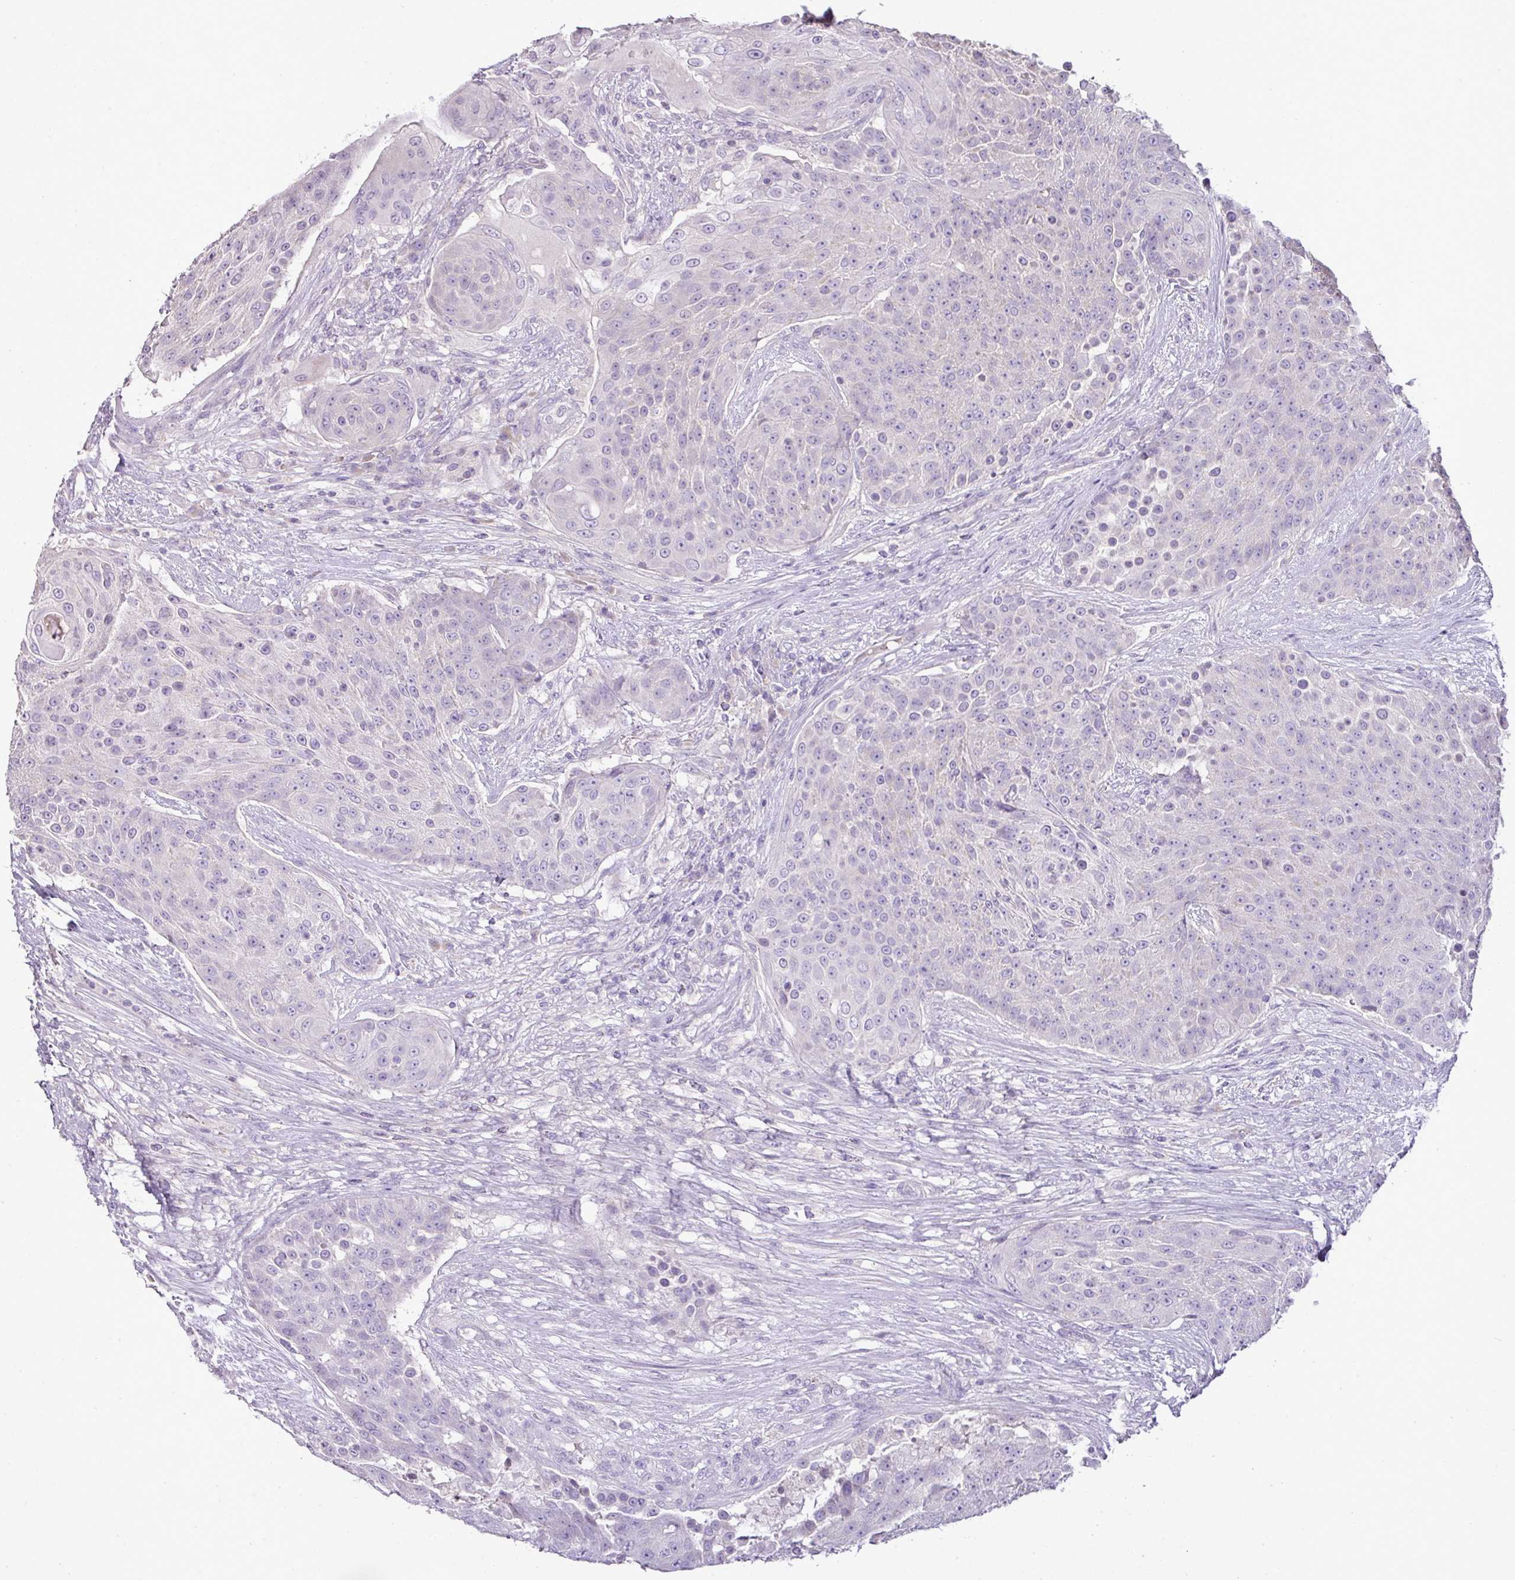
{"staining": {"intensity": "negative", "quantity": "none", "location": "none"}, "tissue": "urothelial cancer", "cell_type": "Tumor cells", "image_type": "cancer", "snomed": [{"axis": "morphology", "description": "Urothelial carcinoma, High grade"}, {"axis": "topography", "description": "Urinary bladder"}], "caption": "A photomicrograph of human urothelial carcinoma (high-grade) is negative for staining in tumor cells.", "gene": "BRINP2", "patient": {"sex": "female", "age": 63}}